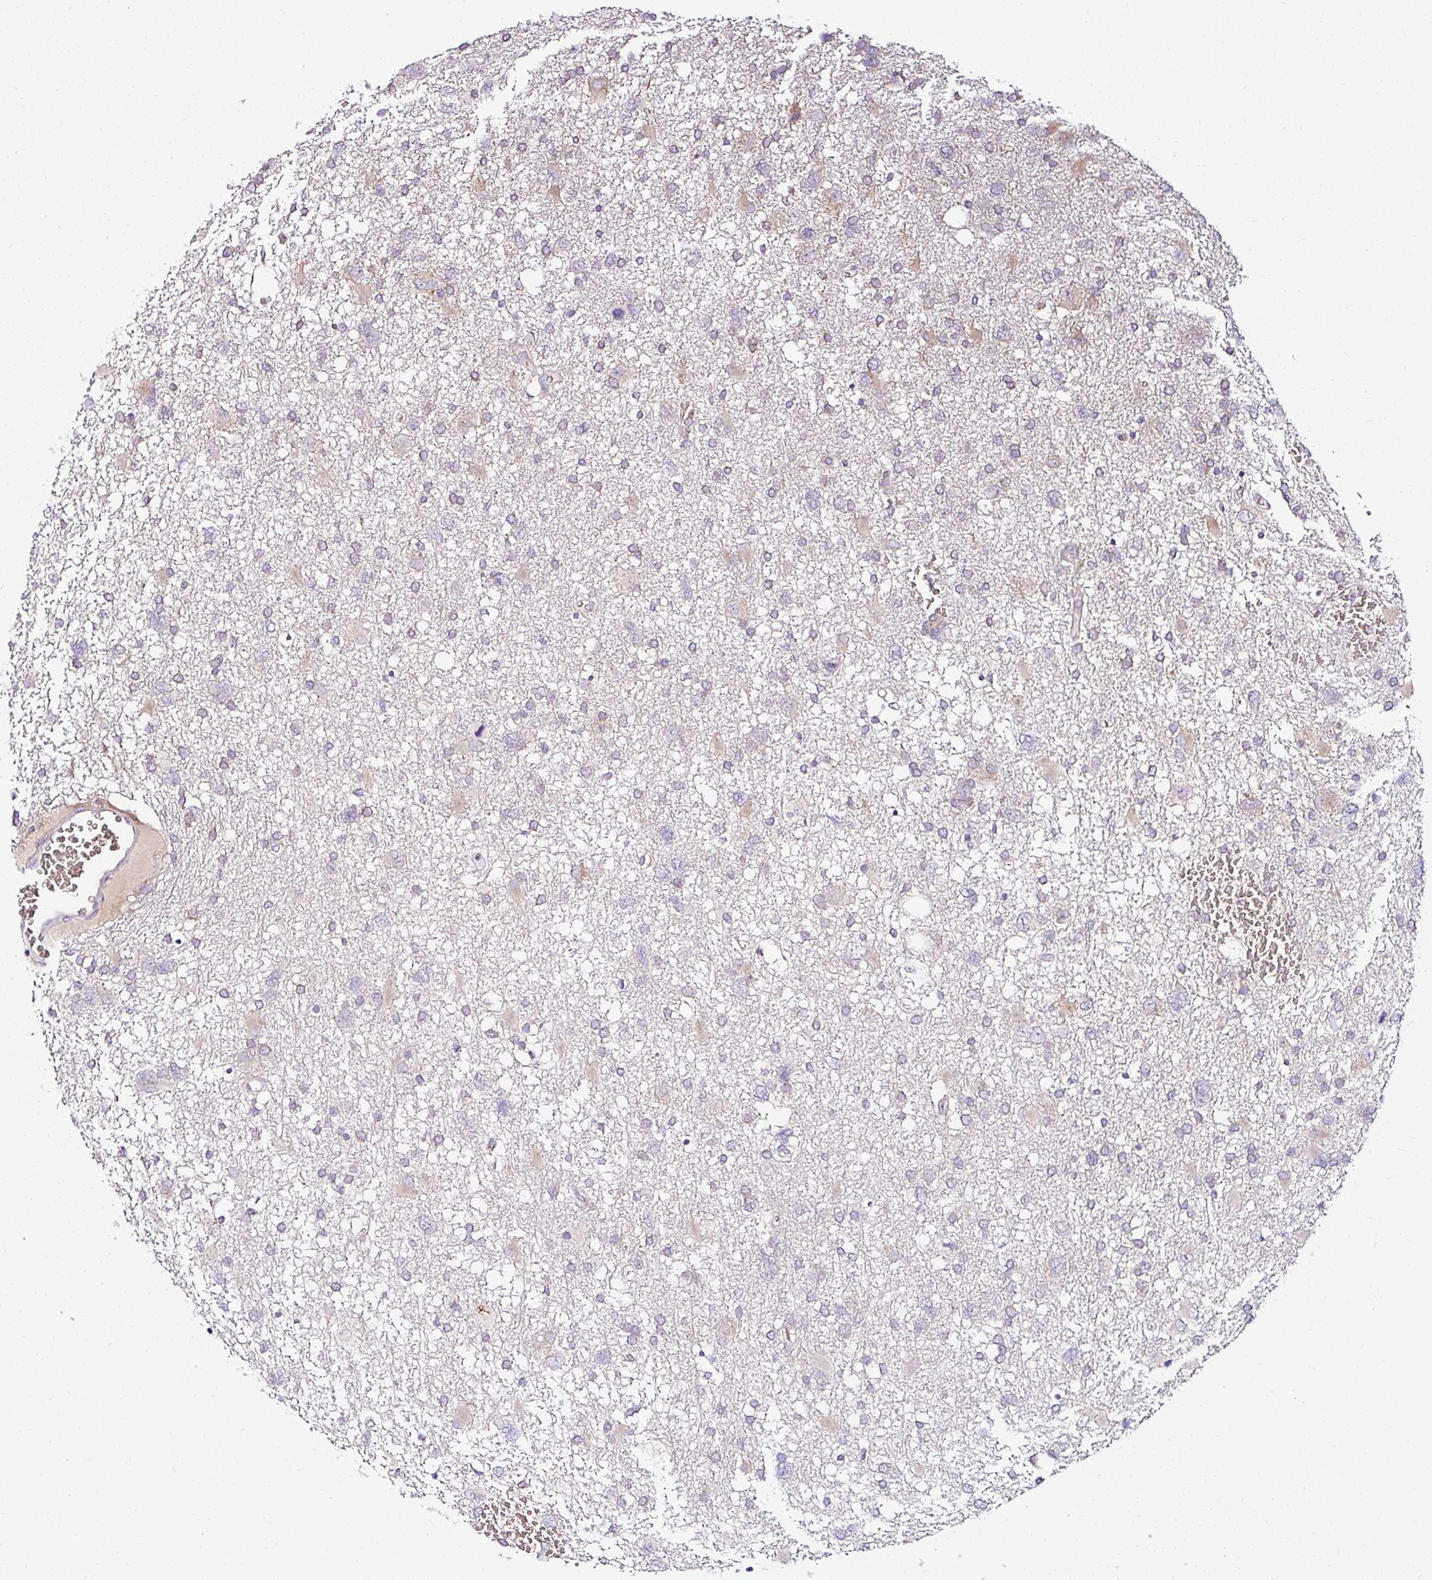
{"staining": {"intensity": "negative", "quantity": "none", "location": "none"}, "tissue": "glioma", "cell_type": "Tumor cells", "image_type": "cancer", "snomed": [{"axis": "morphology", "description": "Glioma, malignant, High grade"}, {"axis": "topography", "description": "Brain"}], "caption": "The IHC micrograph has no significant positivity in tumor cells of malignant high-grade glioma tissue.", "gene": "DEPDC5", "patient": {"sex": "male", "age": 61}}